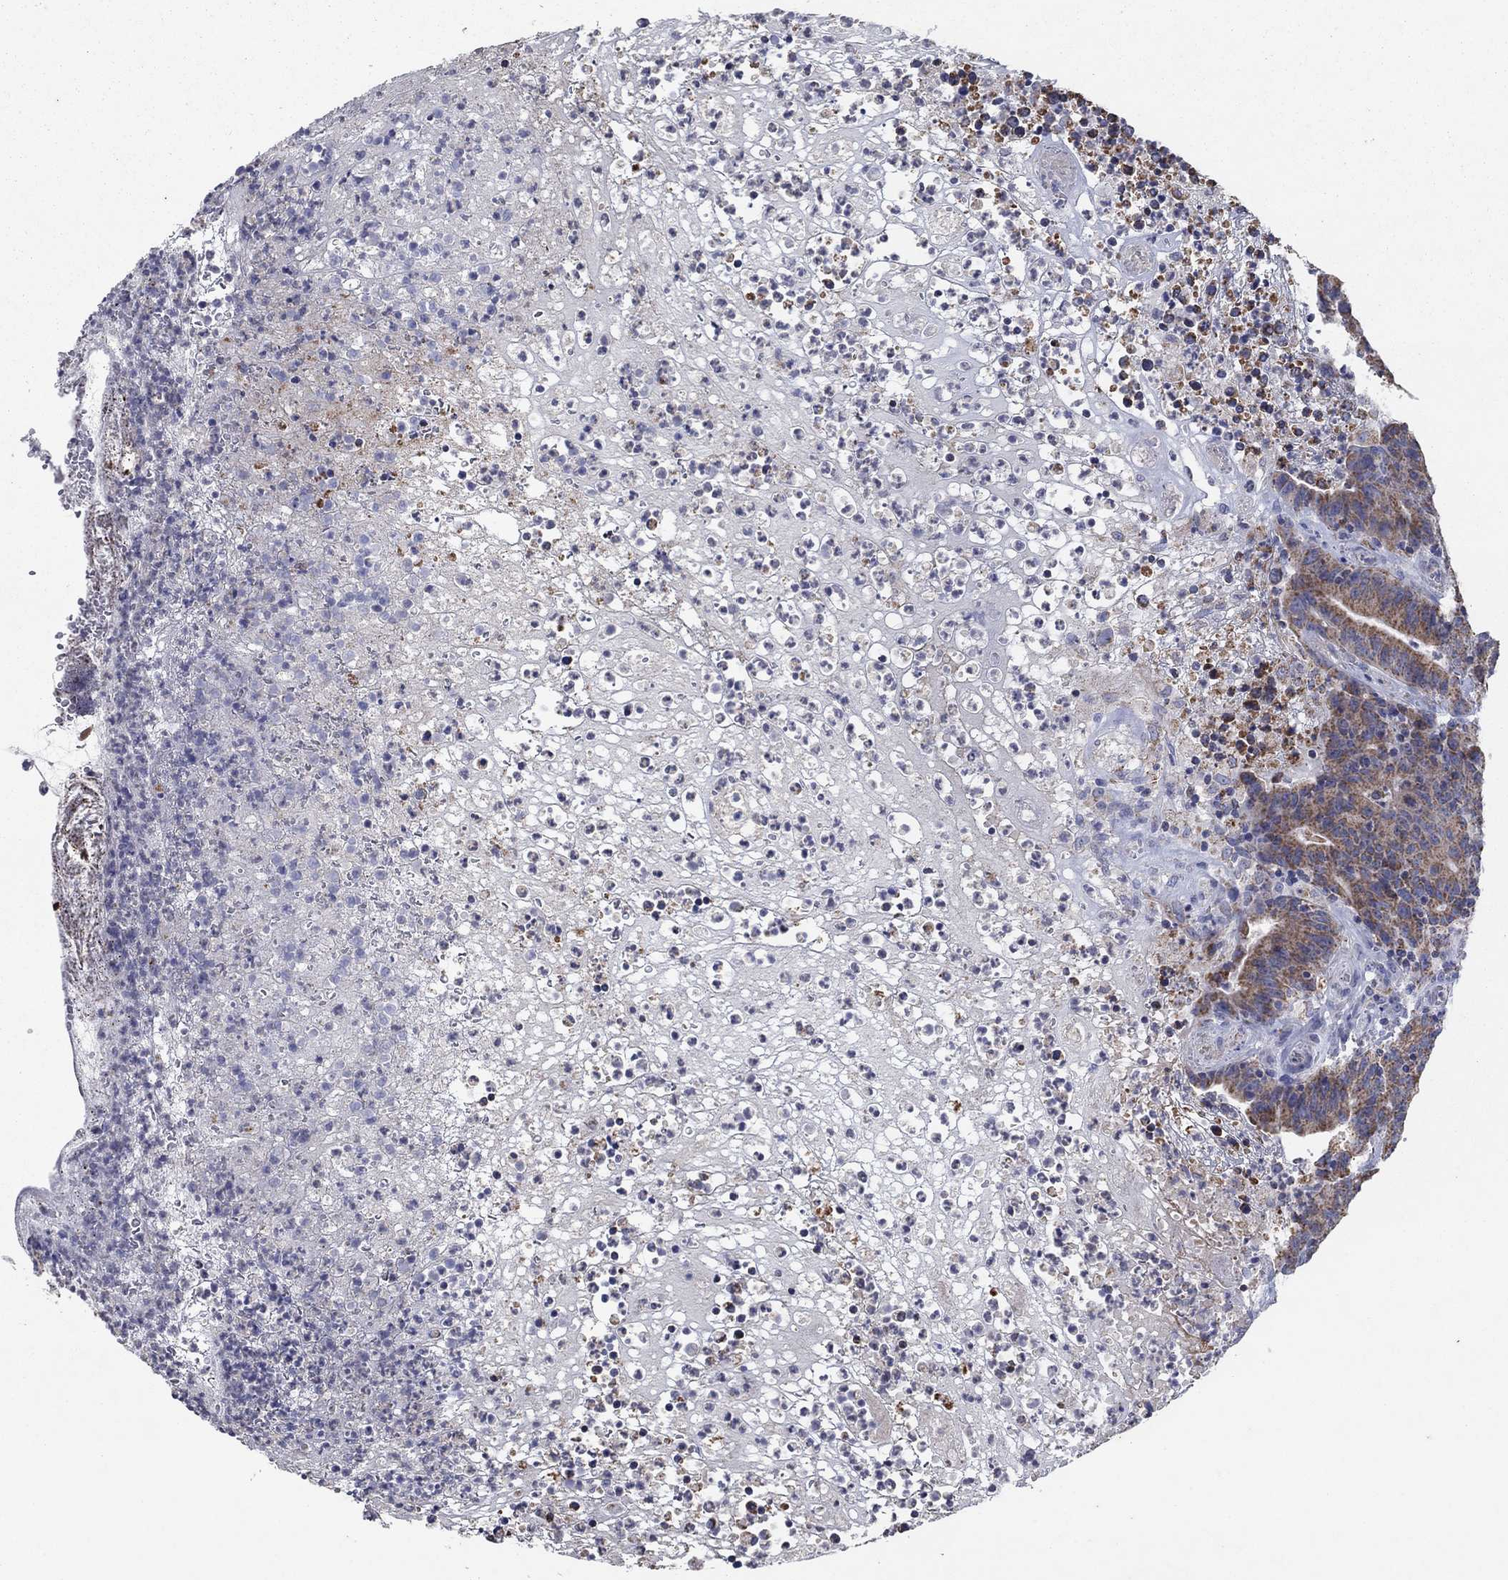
{"staining": {"intensity": "moderate", "quantity": ">75%", "location": "cytoplasmic/membranous"}, "tissue": "colorectal cancer", "cell_type": "Tumor cells", "image_type": "cancer", "snomed": [{"axis": "morphology", "description": "Adenocarcinoma, NOS"}, {"axis": "topography", "description": "Colon"}], "caption": "Protein expression analysis of colorectal cancer (adenocarcinoma) displays moderate cytoplasmic/membranous staining in about >75% of tumor cells.", "gene": "C9orf85", "patient": {"sex": "female", "age": 75}}